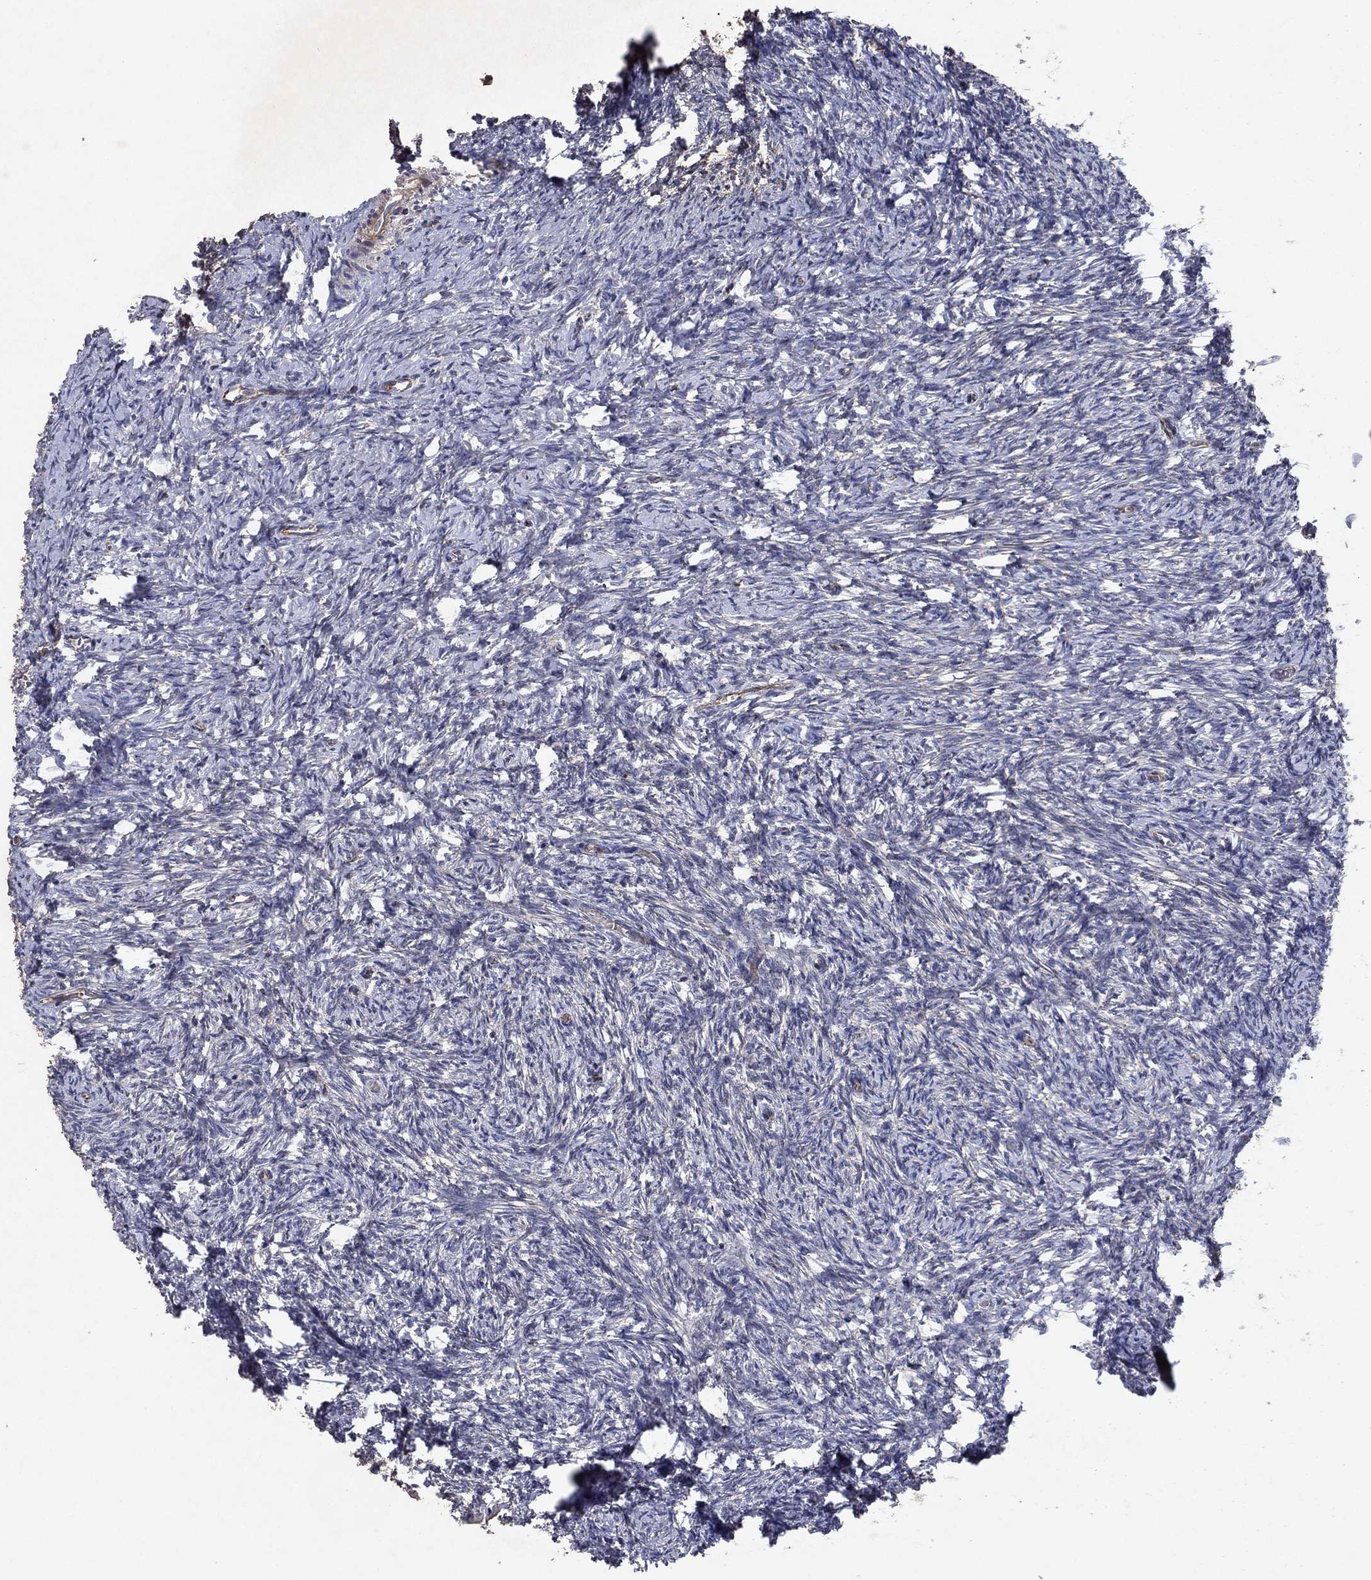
{"staining": {"intensity": "moderate", "quantity": ">75%", "location": "cytoplasmic/membranous"}, "tissue": "ovary", "cell_type": "Follicle cells", "image_type": "normal", "snomed": [{"axis": "morphology", "description": "Normal tissue, NOS"}, {"axis": "topography", "description": "Ovary"}], "caption": "Immunohistochemical staining of benign human ovary reveals >75% levels of moderate cytoplasmic/membranous protein expression in approximately >75% of follicle cells.", "gene": "FRG1", "patient": {"sex": "female", "age": 39}}